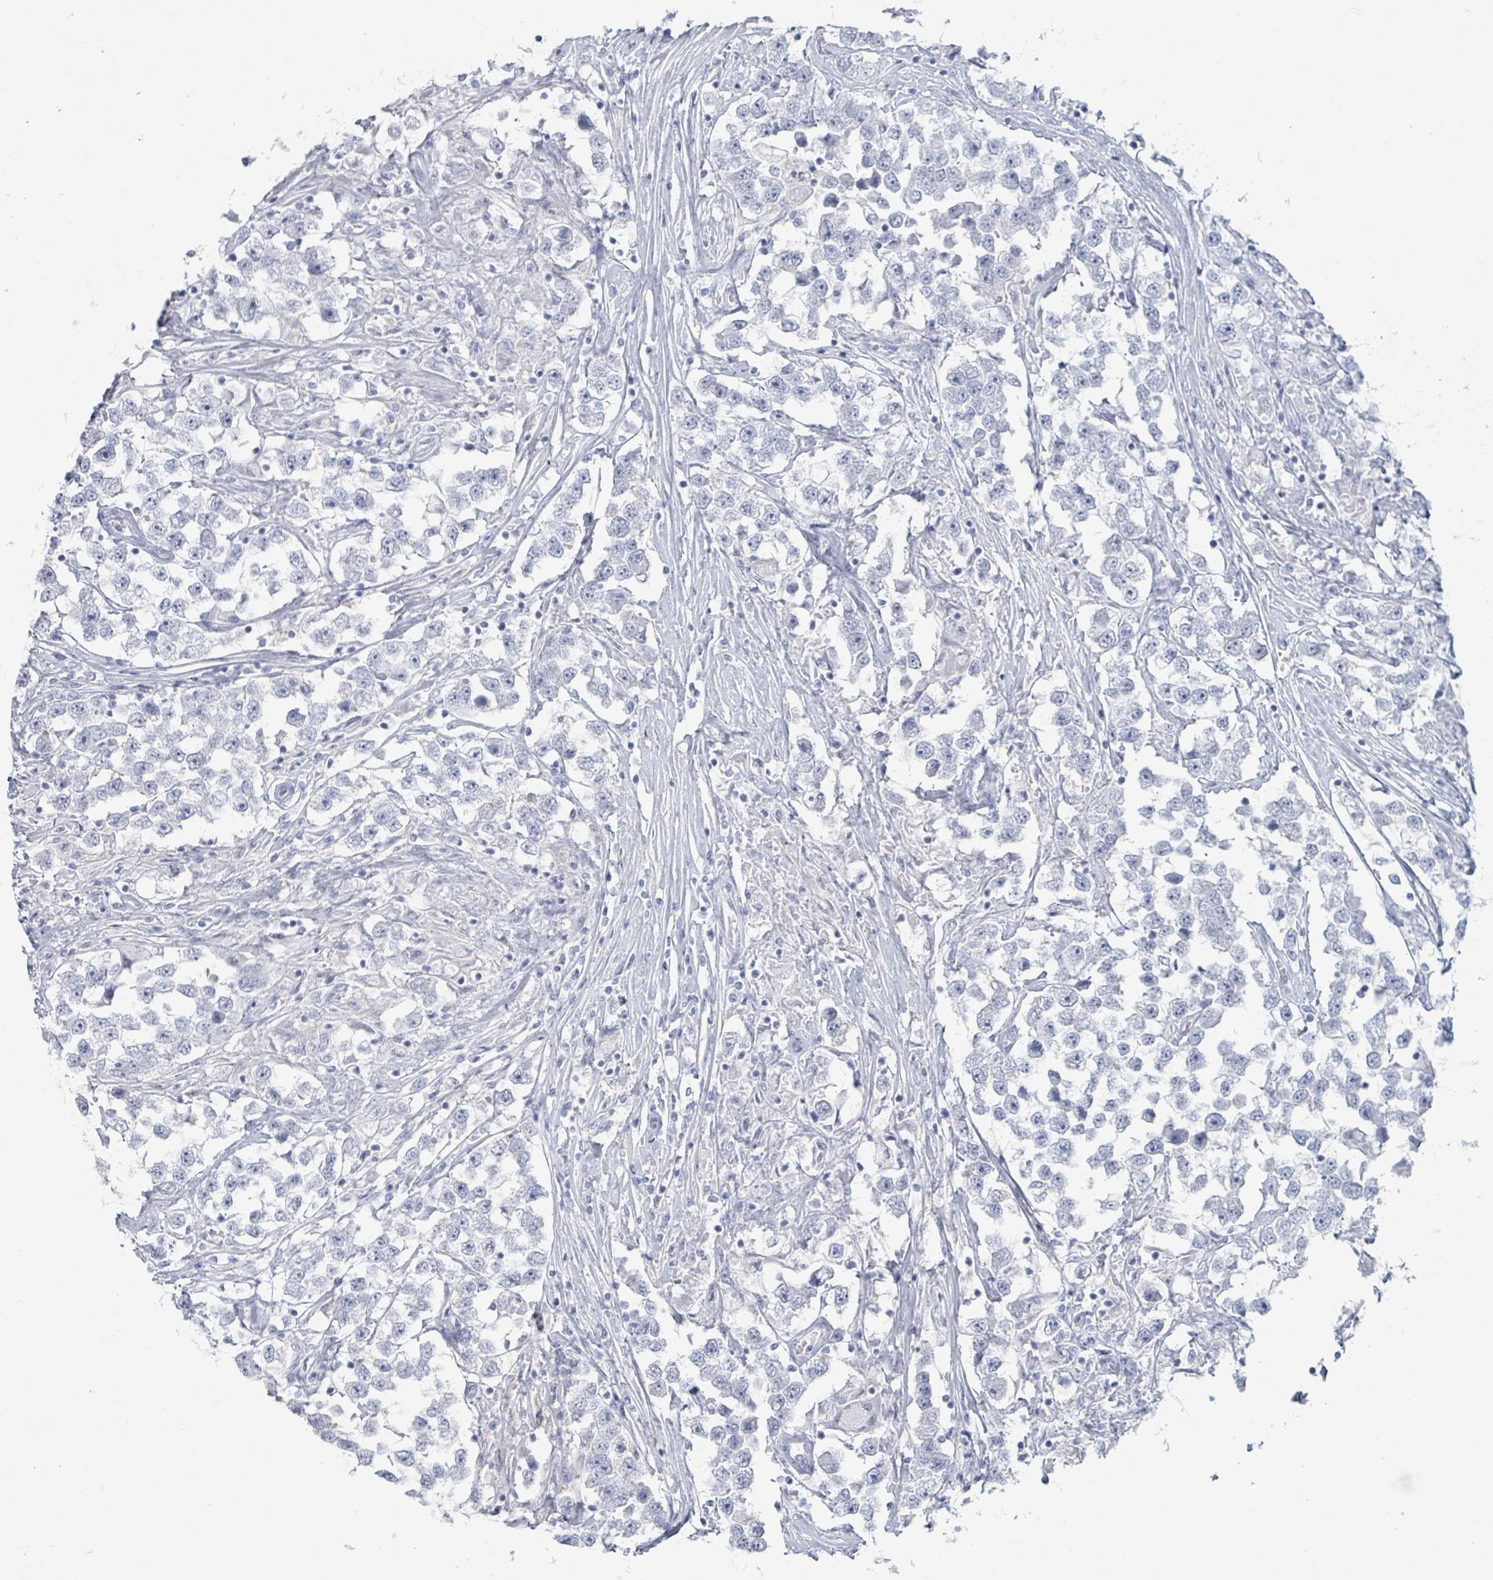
{"staining": {"intensity": "negative", "quantity": "none", "location": "none"}, "tissue": "testis cancer", "cell_type": "Tumor cells", "image_type": "cancer", "snomed": [{"axis": "morphology", "description": "Seminoma, NOS"}, {"axis": "topography", "description": "Testis"}], "caption": "A micrograph of testis cancer stained for a protein shows no brown staining in tumor cells. Brightfield microscopy of IHC stained with DAB (brown) and hematoxylin (blue), captured at high magnification.", "gene": "DEFA4", "patient": {"sex": "male", "age": 46}}